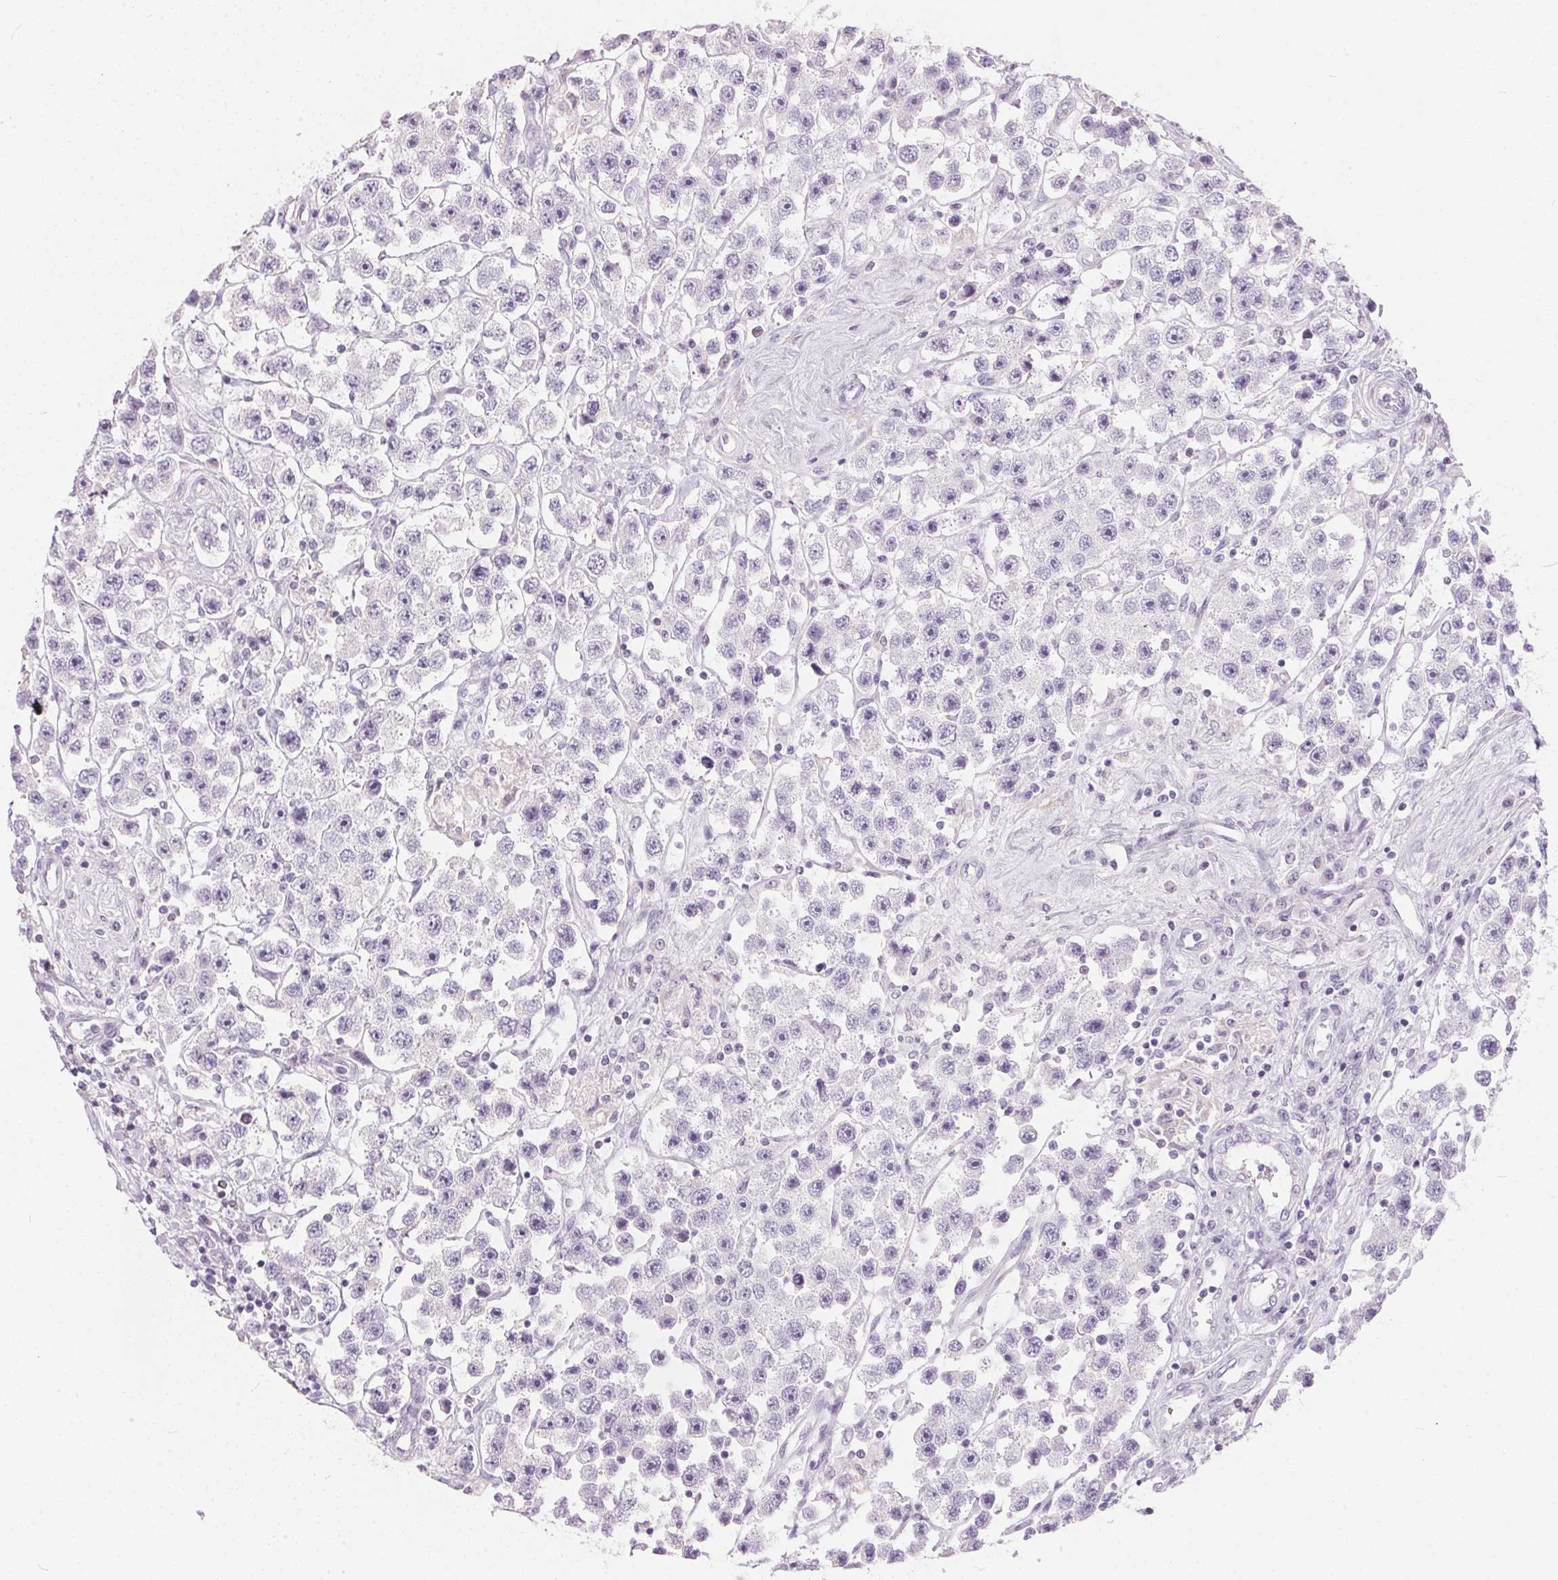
{"staining": {"intensity": "negative", "quantity": "none", "location": "none"}, "tissue": "testis cancer", "cell_type": "Tumor cells", "image_type": "cancer", "snomed": [{"axis": "morphology", "description": "Seminoma, NOS"}, {"axis": "topography", "description": "Testis"}], "caption": "Immunohistochemistry (IHC) image of testis cancer stained for a protein (brown), which shows no expression in tumor cells.", "gene": "SERPINB1", "patient": {"sex": "male", "age": 45}}